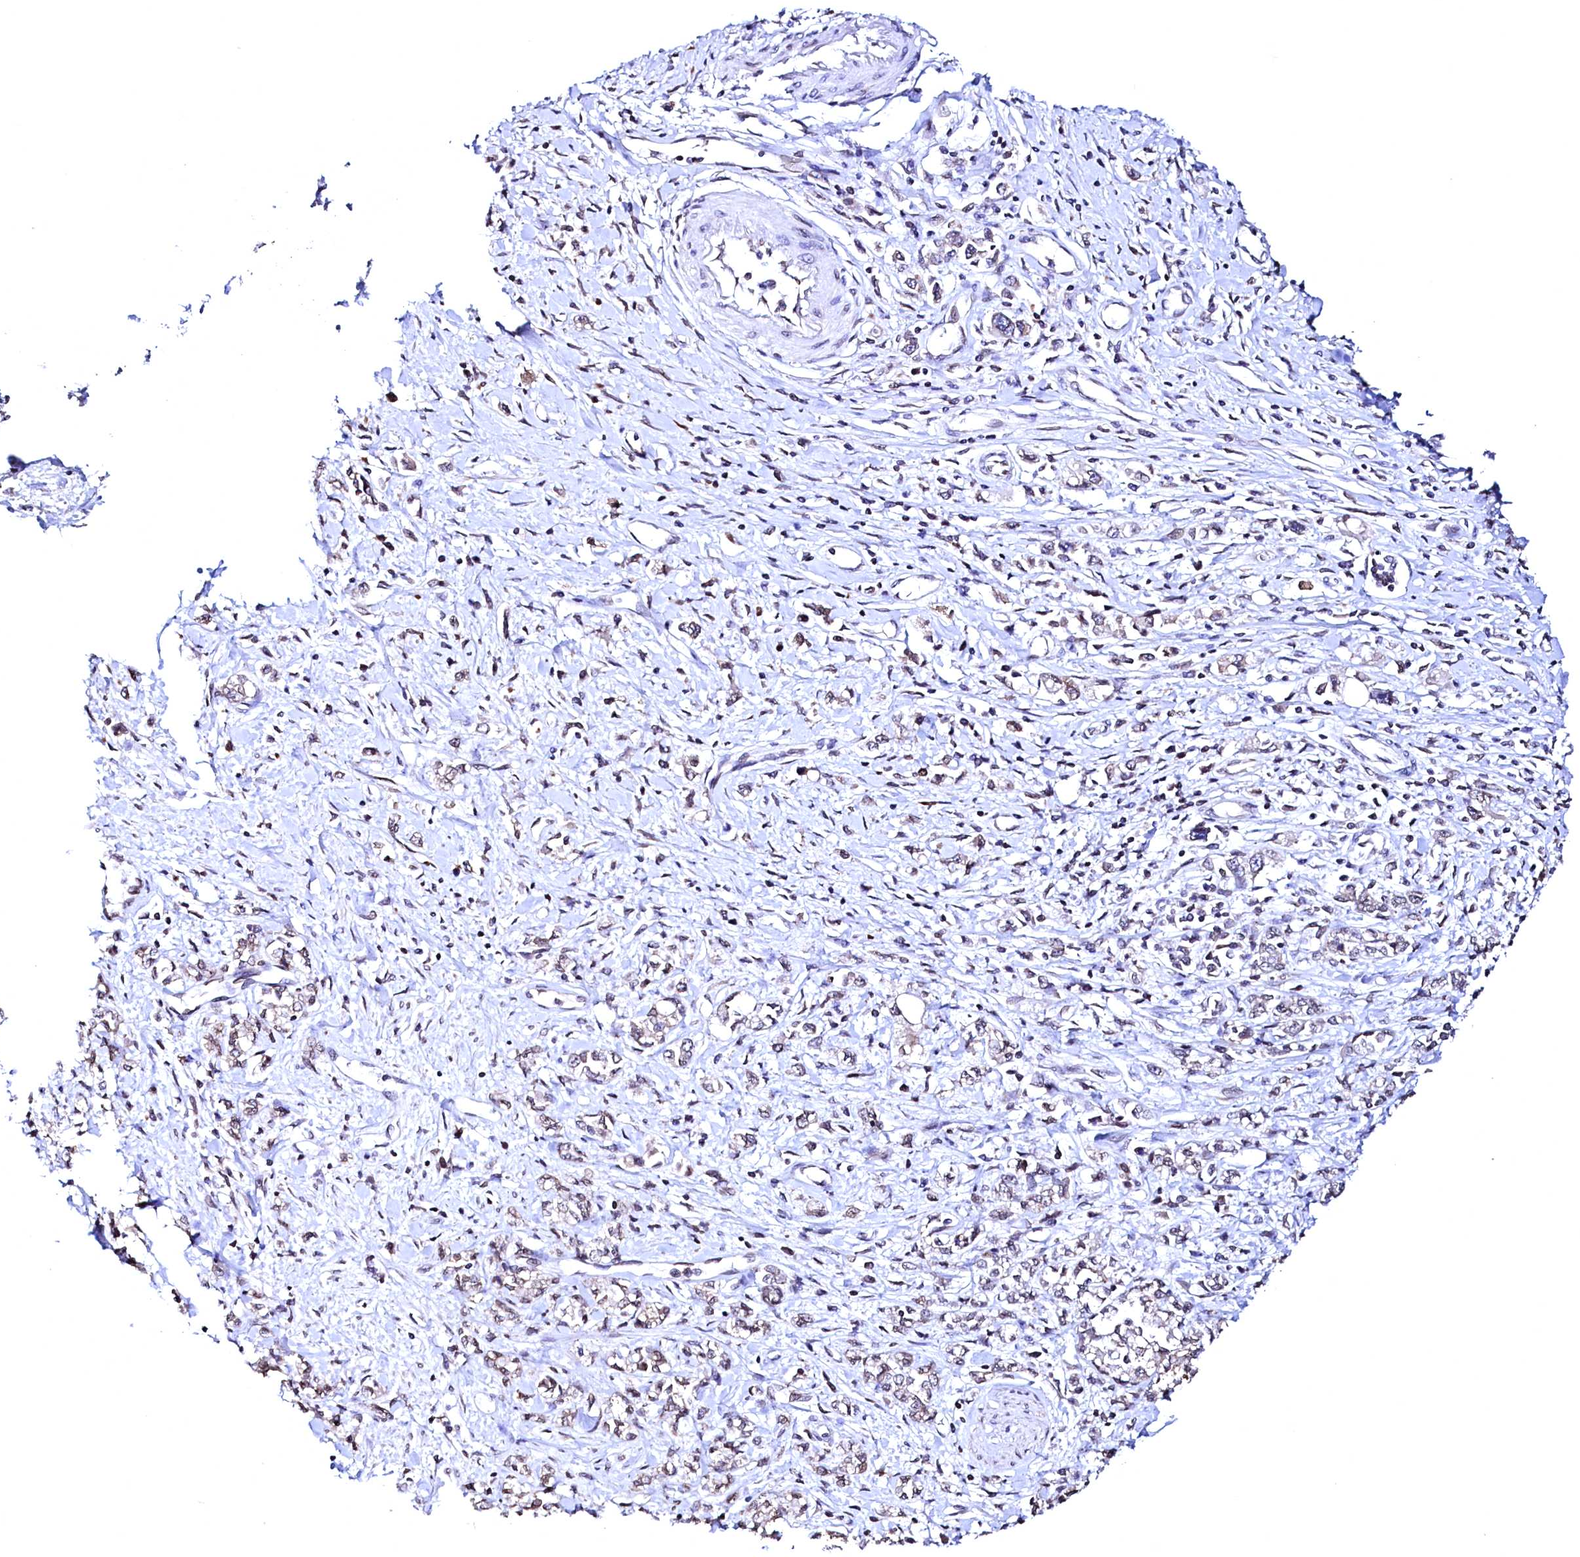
{"staining": {"intensity": "moderate", "quantity": "25%-75%", "location": "cytoplasmic/membranous"}, "tissue": "stomach cancer", "cell_type": "Tumor cells", "image_type": "cancer", "snomed": [{"axis": "morphology", "description": "Adenocarcinoma, NOS"}, {"axis": "topography", "description": "Stomach"}], "caption": "Stomach cancer (adenocarcinoma) stained with immunohistochemistry shows moderate cytoplasmic/membranous staining in approximately 25%-75% of tumor cells. (DAB (3,3'-diaminobenzidine) IHC, brown staining for protein, blue staining for nuclei).", "gene": "HAND1", "patient": {"sex": "female", "age": 76}}